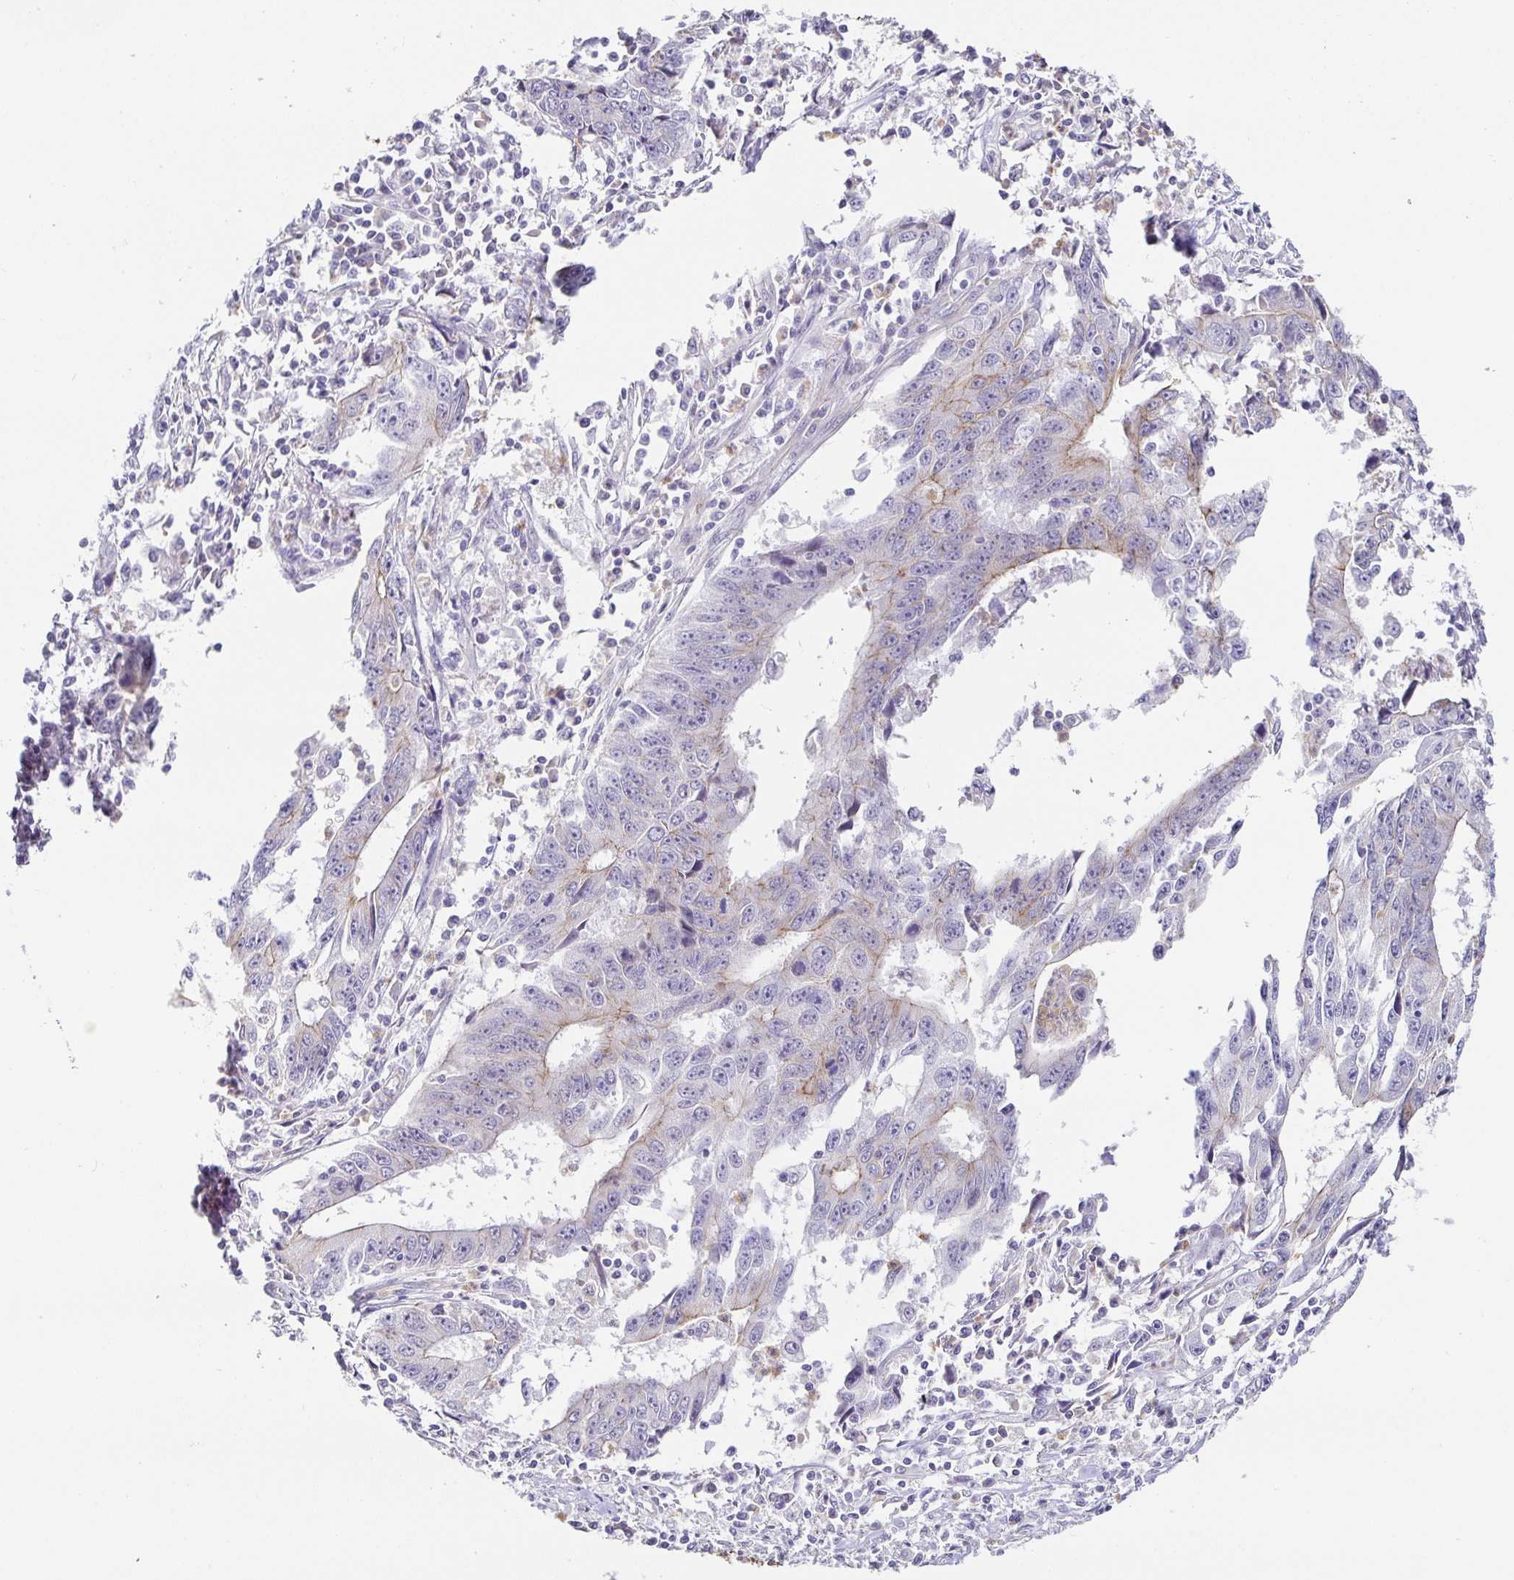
{"staining": {"intensity": "weak", "quantity": "<25%", "location": "cytoplasmic/membranous"}, "tissue": "liver cancer", "cell_type": "Tumor cells", "image_type": "cancer", "snomed": [{"axis": "morphology", "description": "Cholangiocarcinoma"}, {"axis": "topography", "description": "Liver"}], "caption": "DAB immunohistochemical staining of human cholangiocarcinoma (liver) demonstrates no significant staining in tumor cells.", "gene": "PIWIL3", "patient": {"sex": "male", "age": 65}}